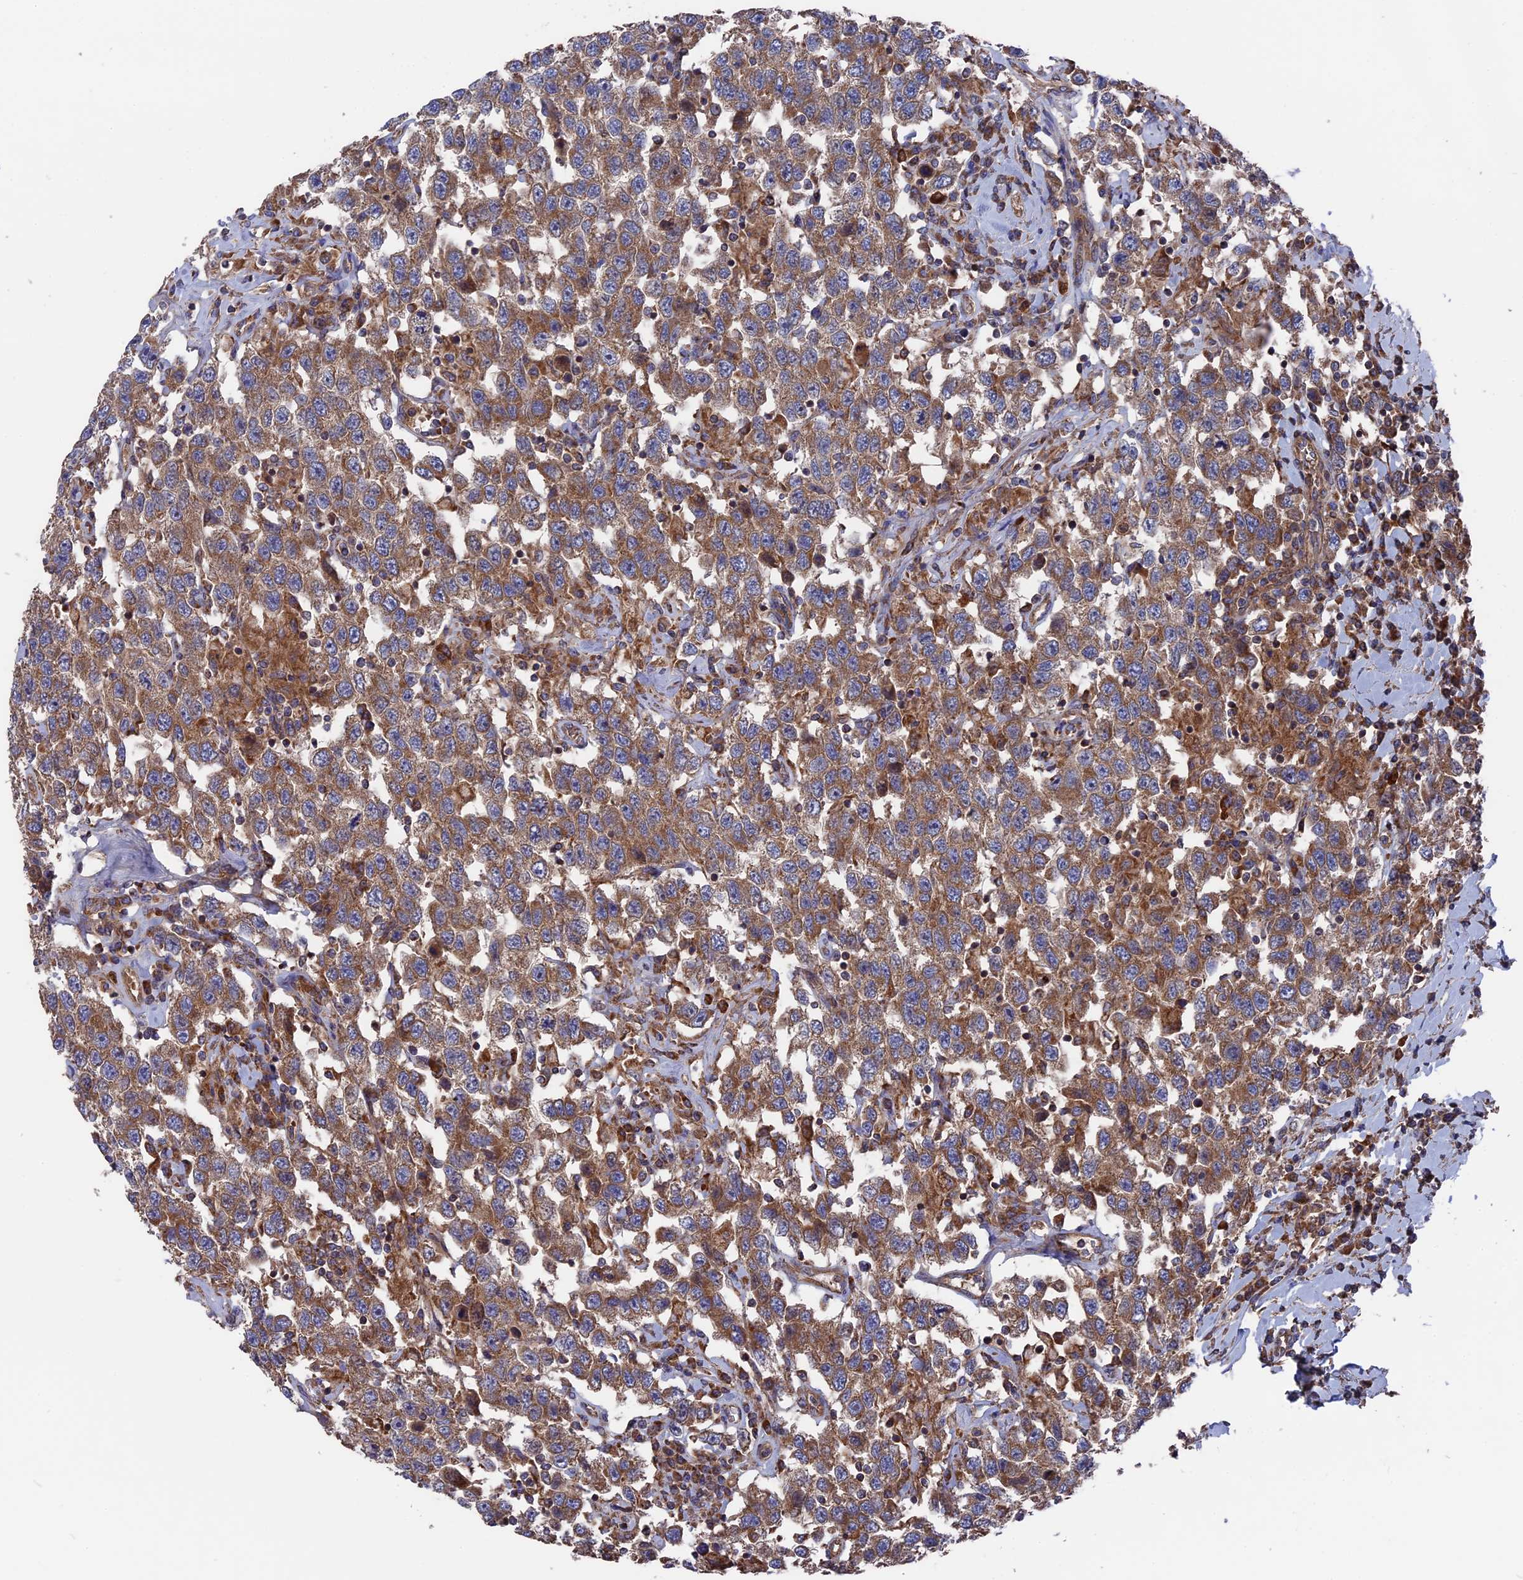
{"staining": {"intensity": "moderate", "quantity": ">75%", "location": "cytoplasmic/membranous"}, "tissue": "testis cancer", "cell_type": "Tumor cells", "image_type": "cancer", "snomed": [{"axis": "morphology", "description": "Seminoma, NOS"}, {"axis": "topography", "description": "Testis"}], "caption": "Seminoma (testis) stained with a brown dye displays moderate cytoplasmic/membranous positive positivity in about >75% of tumor cells.", "gene": "TELO2", "patient": {"sex": "male", "age": 41}}